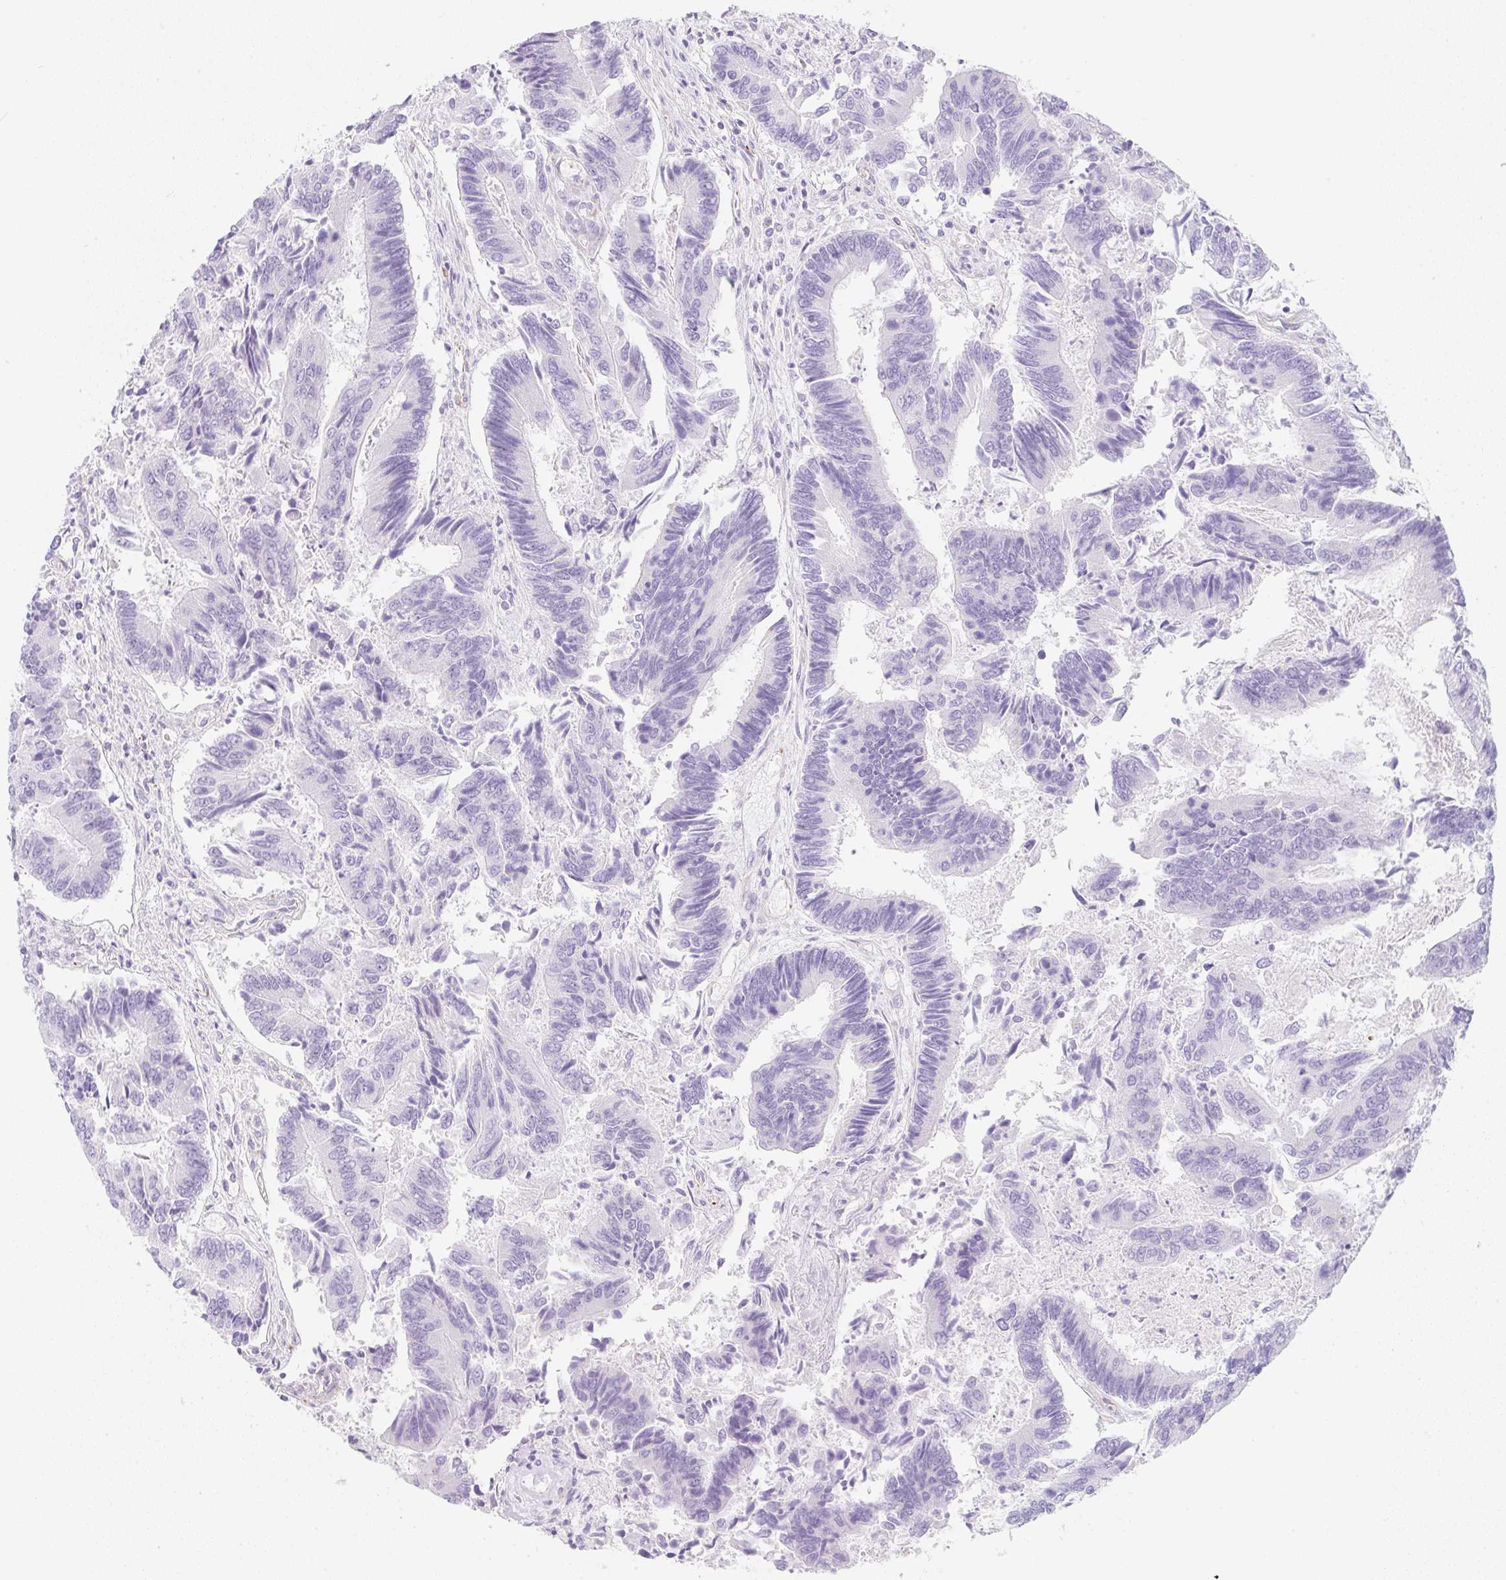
{"staining": {"intensity": "negative", "quantity": "none", "location": "none"}, "tissue": "colorectal cancer", "cell_type": "Tumor cells", "image_type": "cancer", "snomed": [{"axis": "morphology", "description": "Adenocarcinoma, NOS"}, {"axis": "topography", "description": "Colon"}], "caption": "Colorectal adenocarcinoma was stained to show a protein in brown. There is no significant staining in tumor cells.", "gene": "ZNF689", "patient": {"sex": "female", "age": 67}}